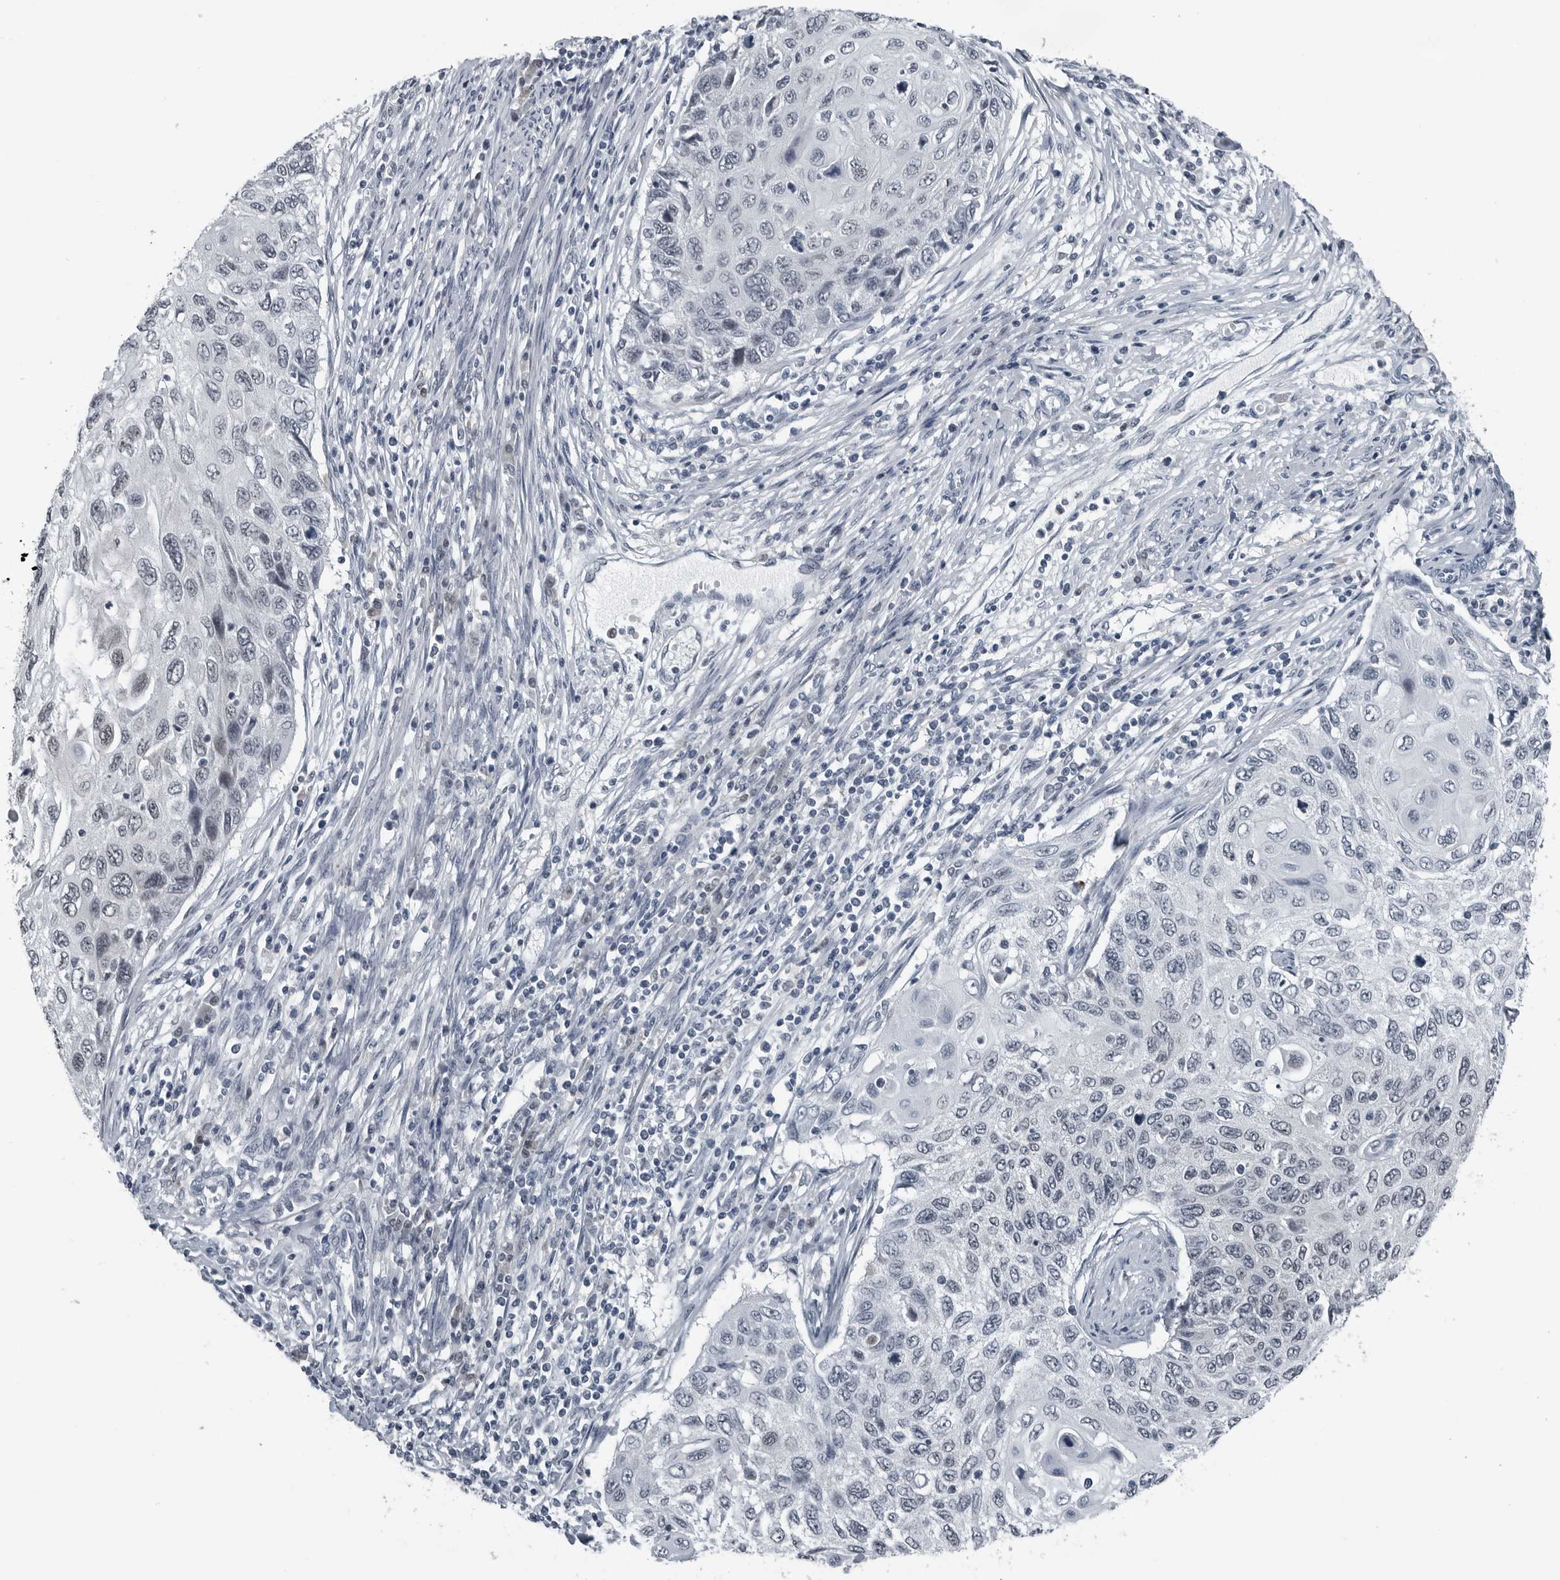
{"staining": {"intensity": "negative", "quantity": "none", "location": "none"}, "tissue": "cervical cancer", "cell_type": "Tumor cells", "image_type": "cancer", "snomed": [{"axis": "morphology", "description": "Squamous cell carcinoma, NOS"}, {"axis": "topography", "description": "Cervix"}], "caption": "An IHC micrograph of squamous cell carcinoma (cervical) is shown. There is no staining in tumor cells of squamous cell carcinoma (cervical). (DAB IHC visualized using brightfield microscopy, high magnification).", "gene": "AKR1A1", "patient": {"sex": "female", "age": 70}}